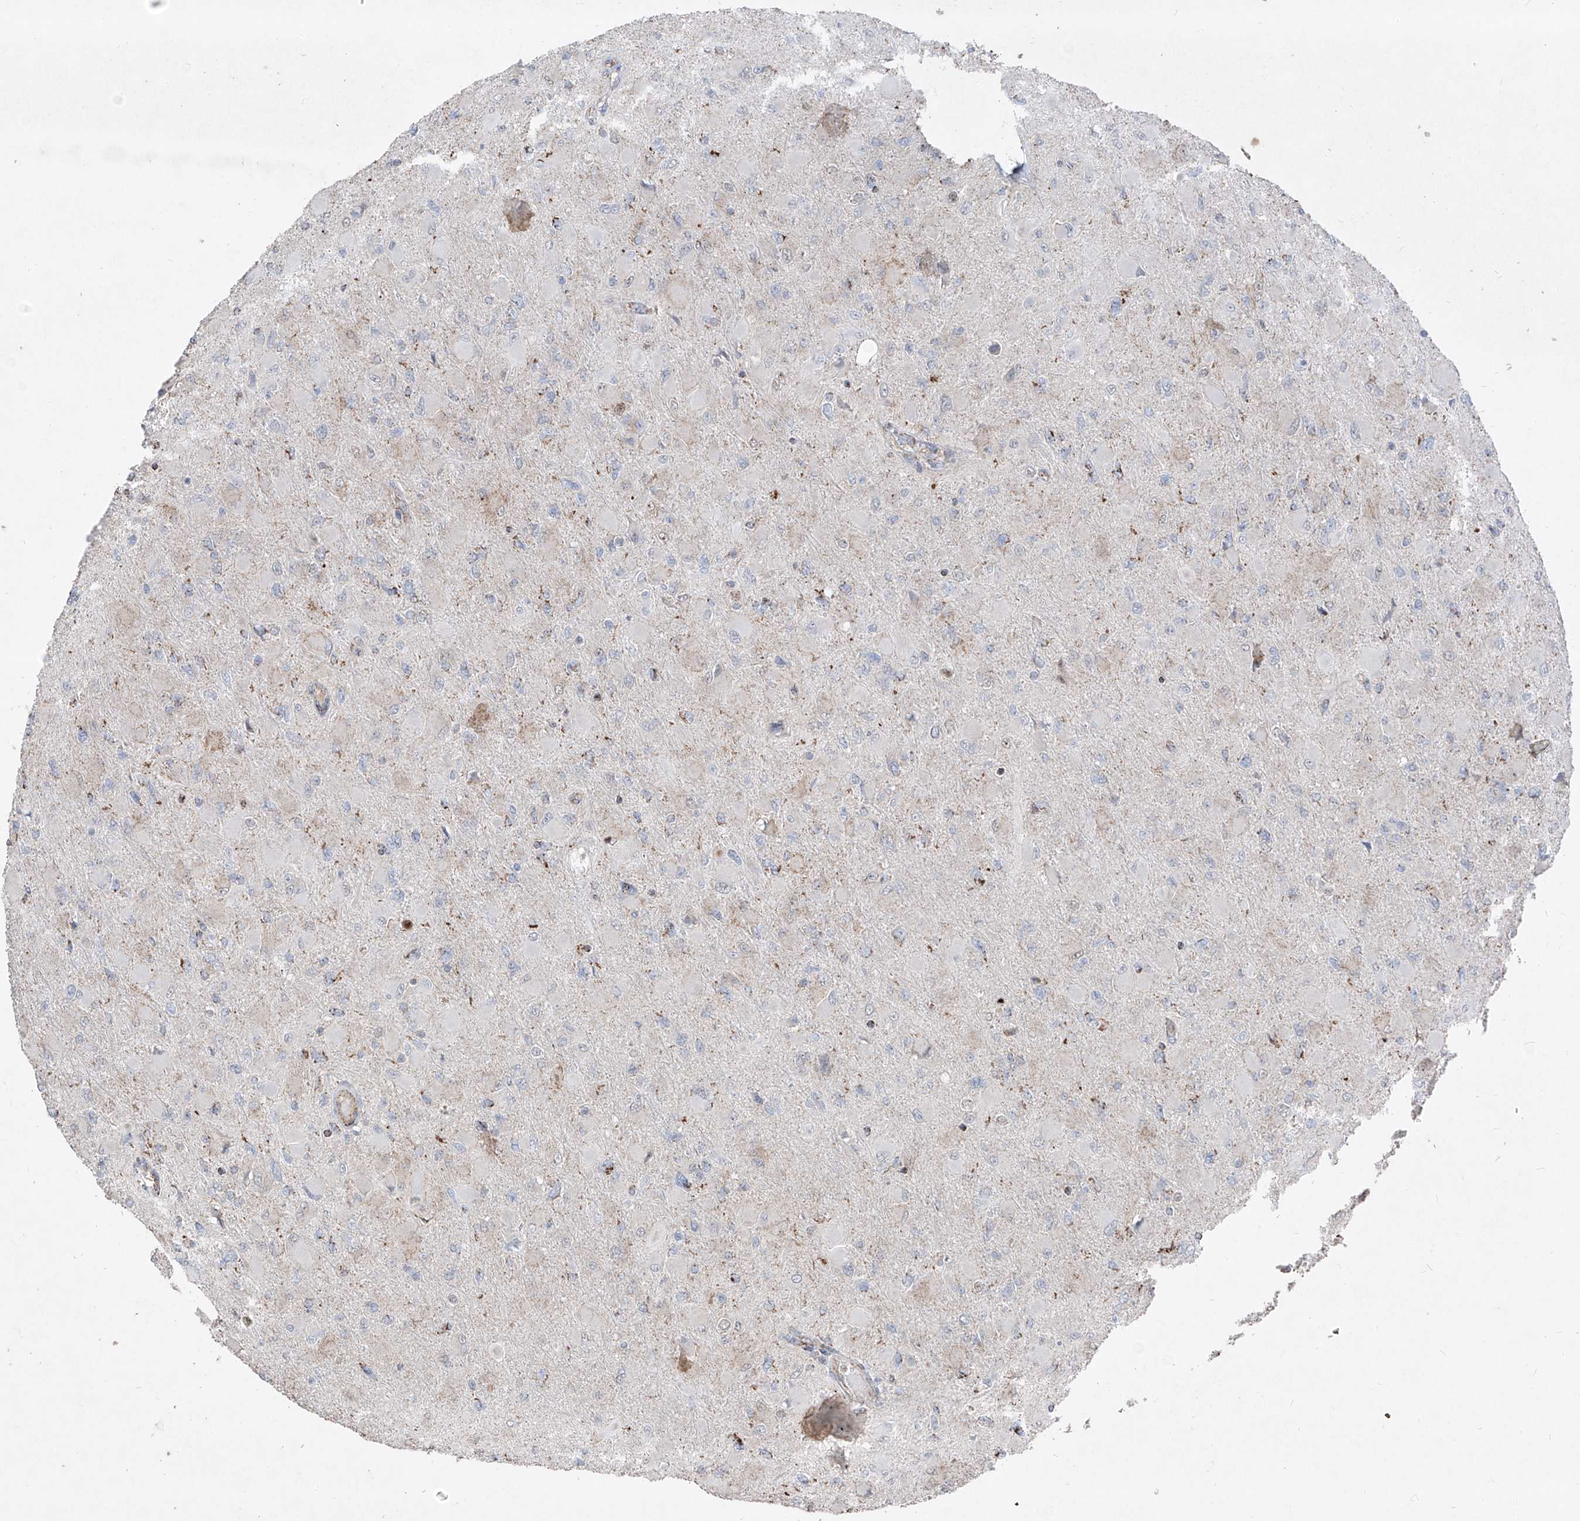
{"staining": {"intensity": "negative", "quantity": "none", "location": "none"}, "tissue": "glioma", "cell_type": "Tumor cells", "image_type": "cancer", "snomed": [{"axis": "morphology", "description": "Glioma, malignant, High grade"}, {"axis": "topography", "description": "Cerebral cortex"}], "caption": "High magnification brightfield microscopy of malignant high-grade glioma stained with DAB (3,3'-diaminobenzidine) (brown) and counterstained with hematoxylin (blue): tumor cells show no significant positivity.", "gene": "NDUFB3", "patient": {"sex": "female", "age": 36}}